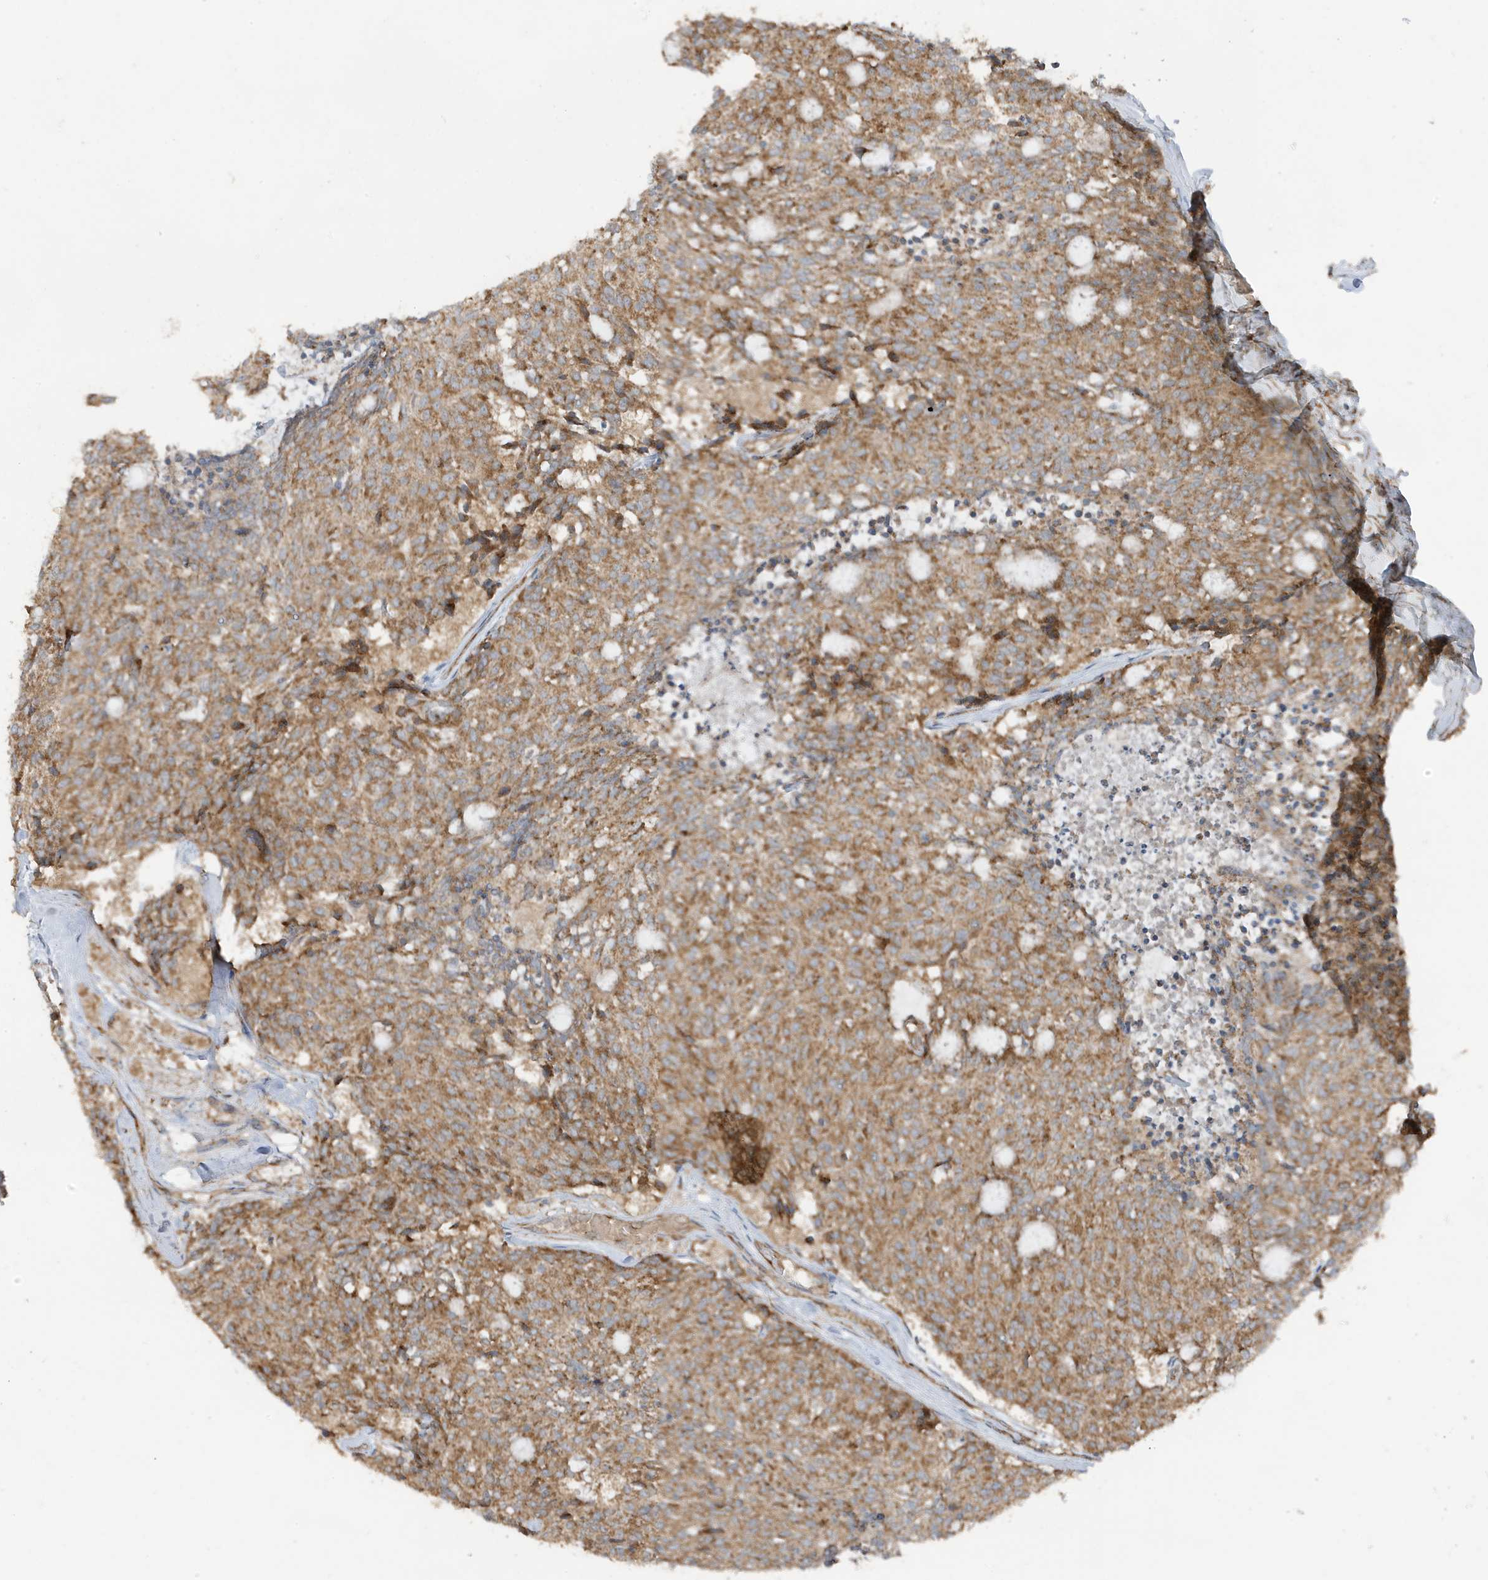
{"staining": {"intensity": "moderate", "quantity": ">75%", "location": "cytoplasmic/membranous"}, "tissue": "carcinoid", "cell_type": "Tumor cells", "image_type": "cancer", "snomed": [{"axis": "morphology", "description": "Carcinoid, malignant, NOS"}, {"axis": "topography", "description": "Pancreas"}], "caption": "Protein staining reveals moderate cytoplasmic/membranous staining in approximately >75% of tumor cells in malignant carcinoid.", "gene": "GOLGA4", "patient": {"sex": "female", "age": 54}}